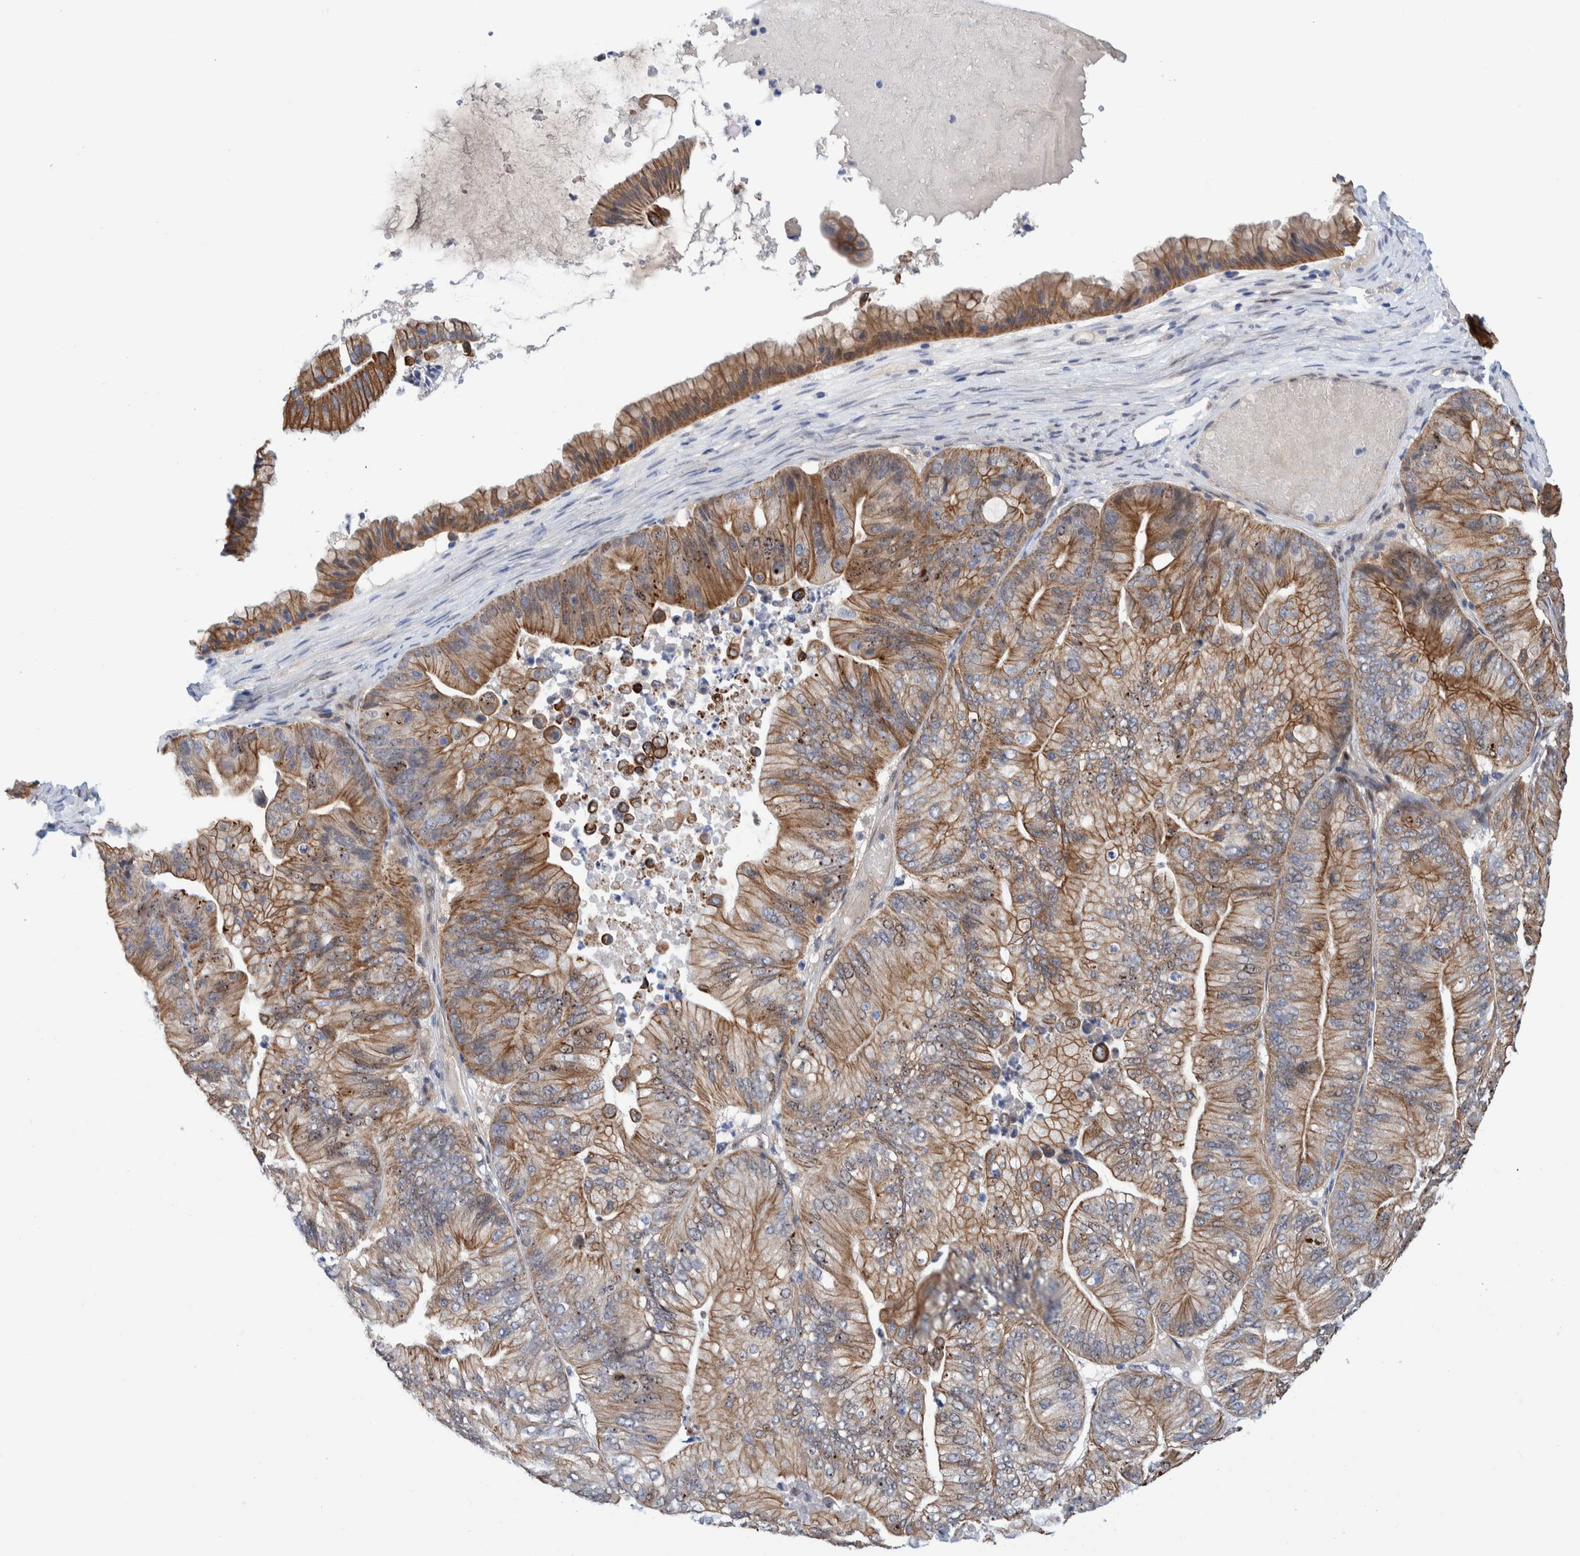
{"staining": {"intensity": "moderate", "quantity": ">75%", "location": "cytoplasmic/membranous"}, "tissue": "ovarian cancer", "cell_type": "Tumor cells", "image_type": "cancer", "snomed": [{"axis": "morphology", "description": "Cystadenocarcinoma, mucinous, NOS"}, {"axis": "topography", "description": "Ovary"}], "caption": "IHC micrograph of neoplastic tissue: human ovarian cancer stained using IHC exhibits medium levels of moderate protein expression localized specifically in the cytoplasmic/membranous of tumor cells, appearing as a cytoplasmic/membranous brown color.", "gene": "PFAS", "patient": {"sex": "female", "age": 61}}